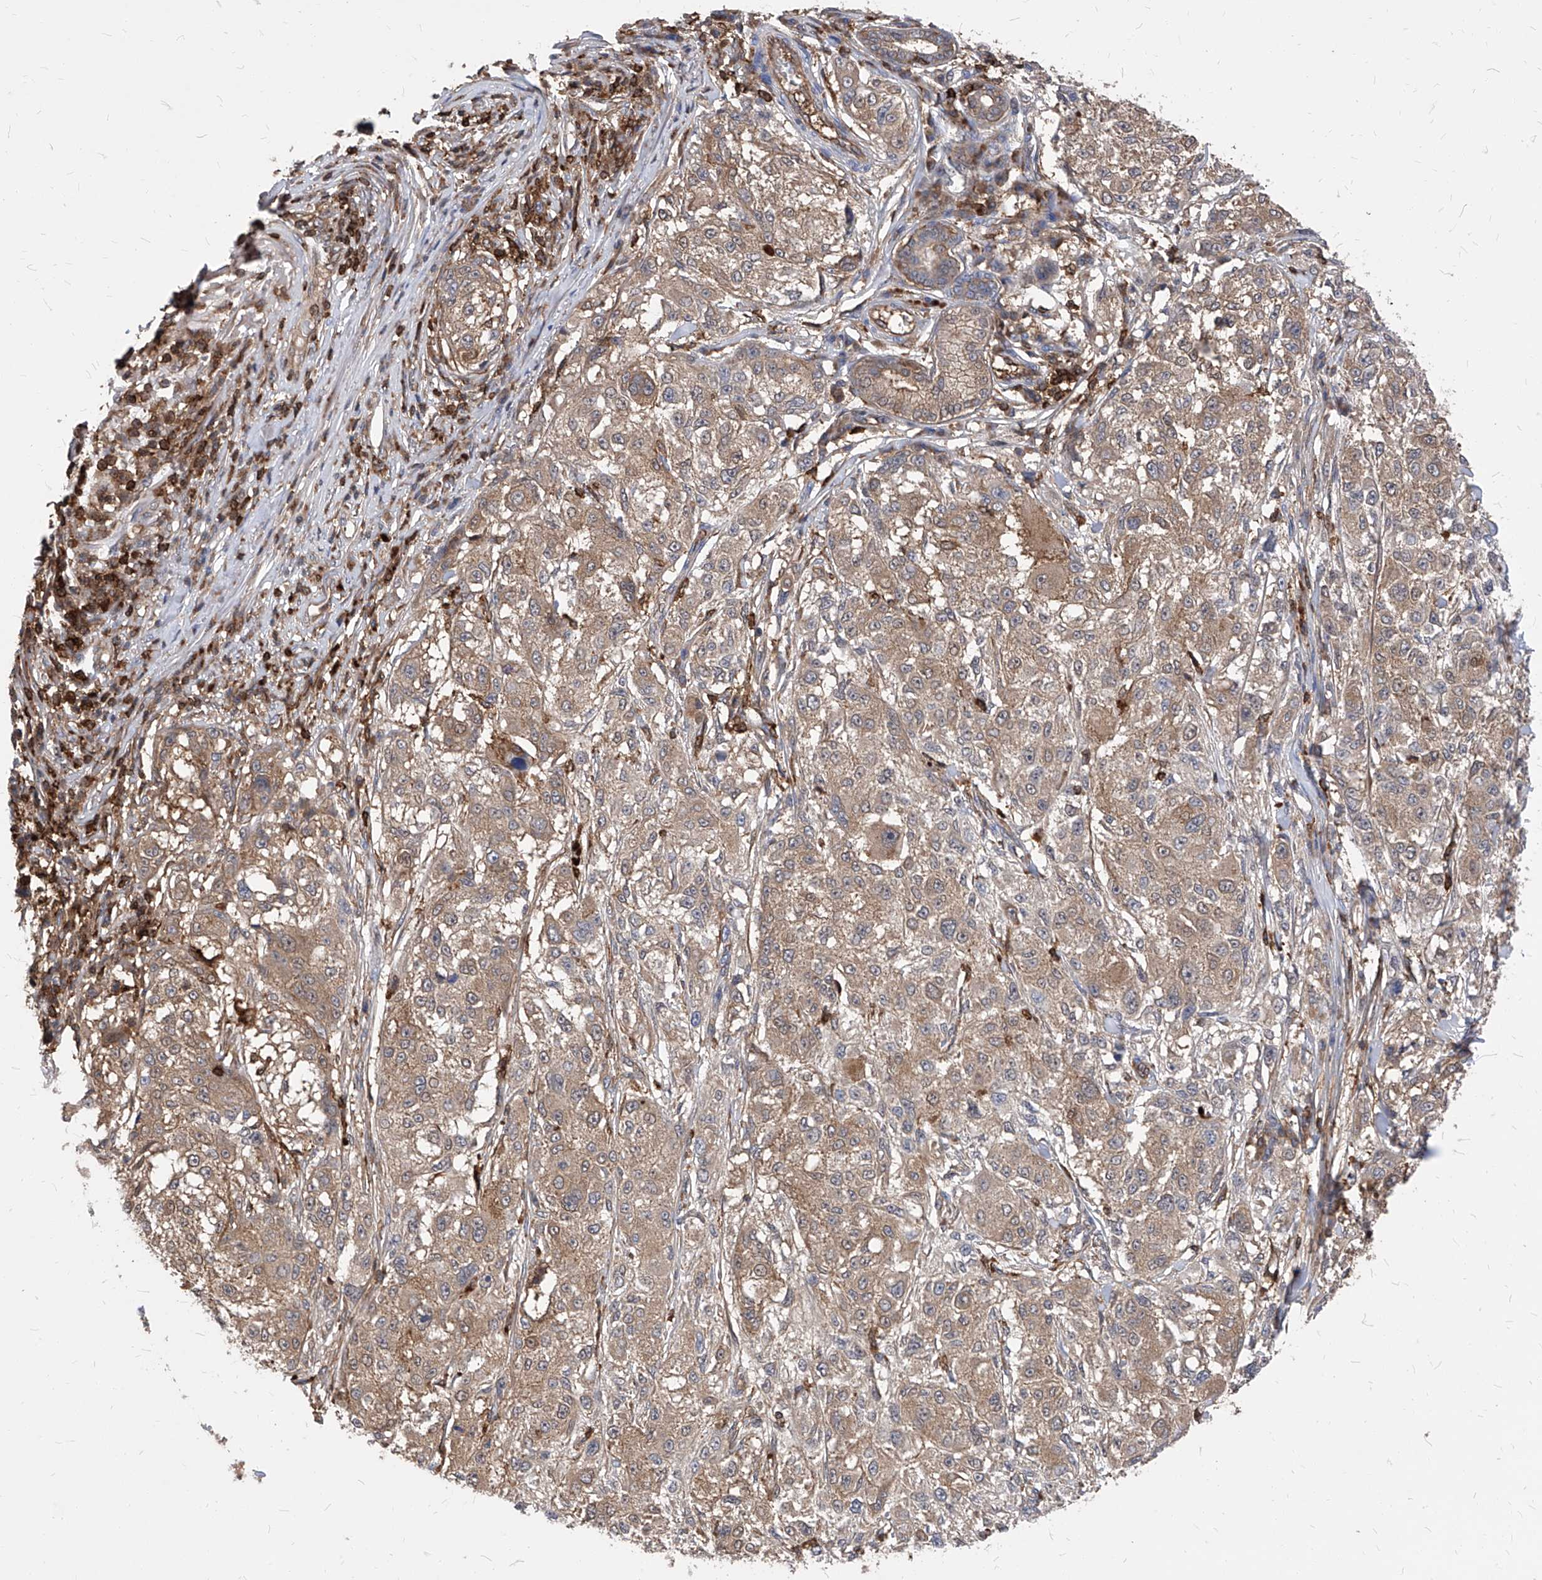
{"staining": {"intensity": "weak", "quantity": "25%-75%", "location": "cytoplasmic/membranous"}, "tissue": "melanoma", "cell_type": "Tumor cells", "image_type": "cancer", "snomed": [{"axis": "morphology", "description": "Necrosis, NOS"}, {"axis": "morphology", "description": "Malignant melanoma, NOS"}, {"axis": "topography", "description": "Skin"}], "caption": "IHC micrograph of human malignant melanoma stained for a protein (brown), which exhibits low levels of weak cytoplasmic/membranous staining in about 25%-75% of tumor cells.", "gene": "ABRACL", "patient": {"sex": "female", "age": 87}}